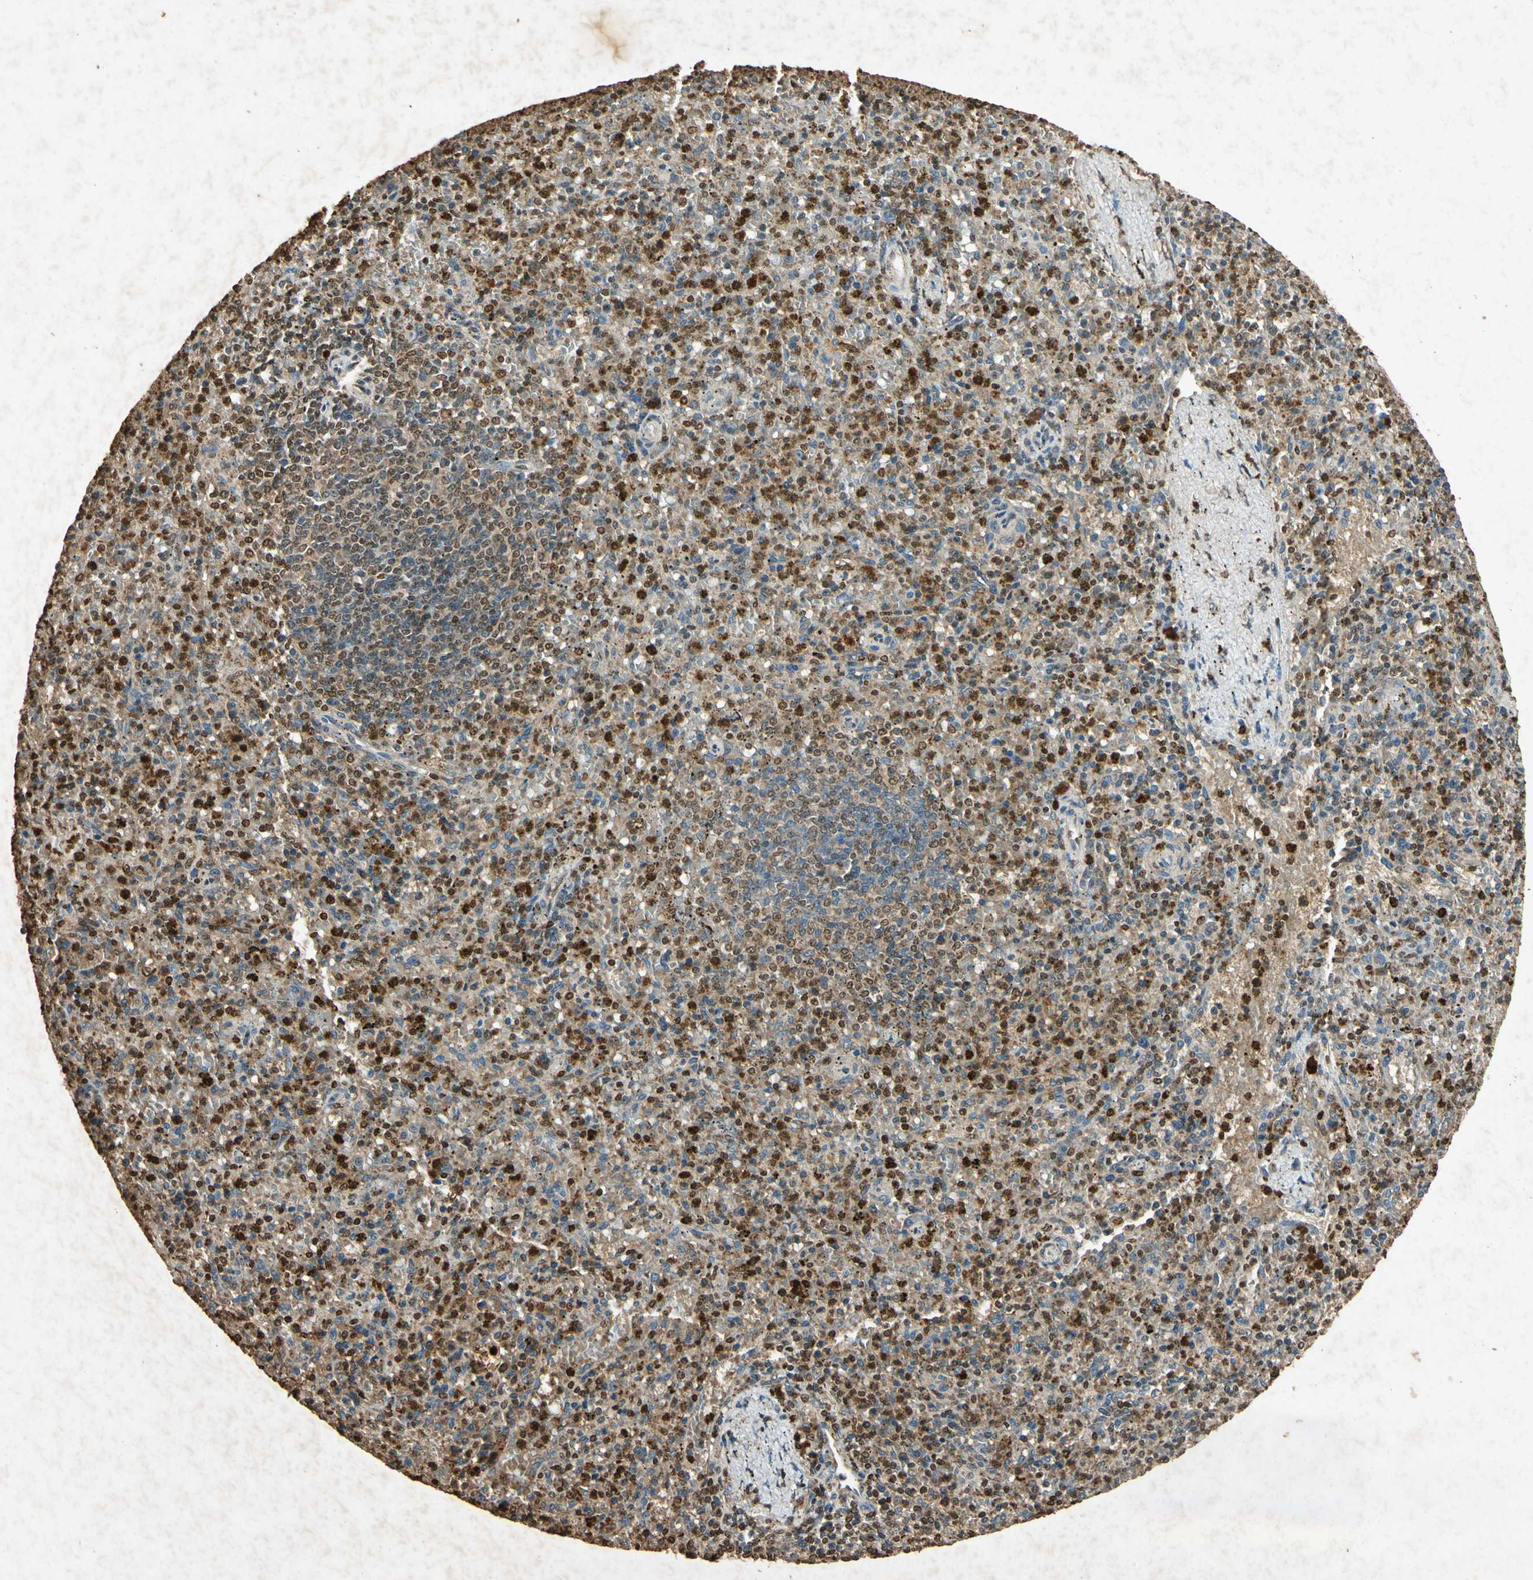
{"staining": {"intensity": "strong", "quantity": "25%-75%", "location": "nuclear"}, "tissue": "spleen", "cell_type": "Cells in red pulp", "image_type": "normal", "snomed": [{"axis": "morphology", "description": "Normal tissue, NOS"}, {"axis": "topography", "description": "Spleen"}], "caption": "Immunohistochemistry (IHC) of normal human spleen demonstrates high levels of strong nuclear positivity in approximately 25%-75% of cells in red pulp. (DAB IHC, brown staining for protein, blue staining for nuclei).", "gene": "MSRB1", "patient": {"sex": "male", "age": 72}}